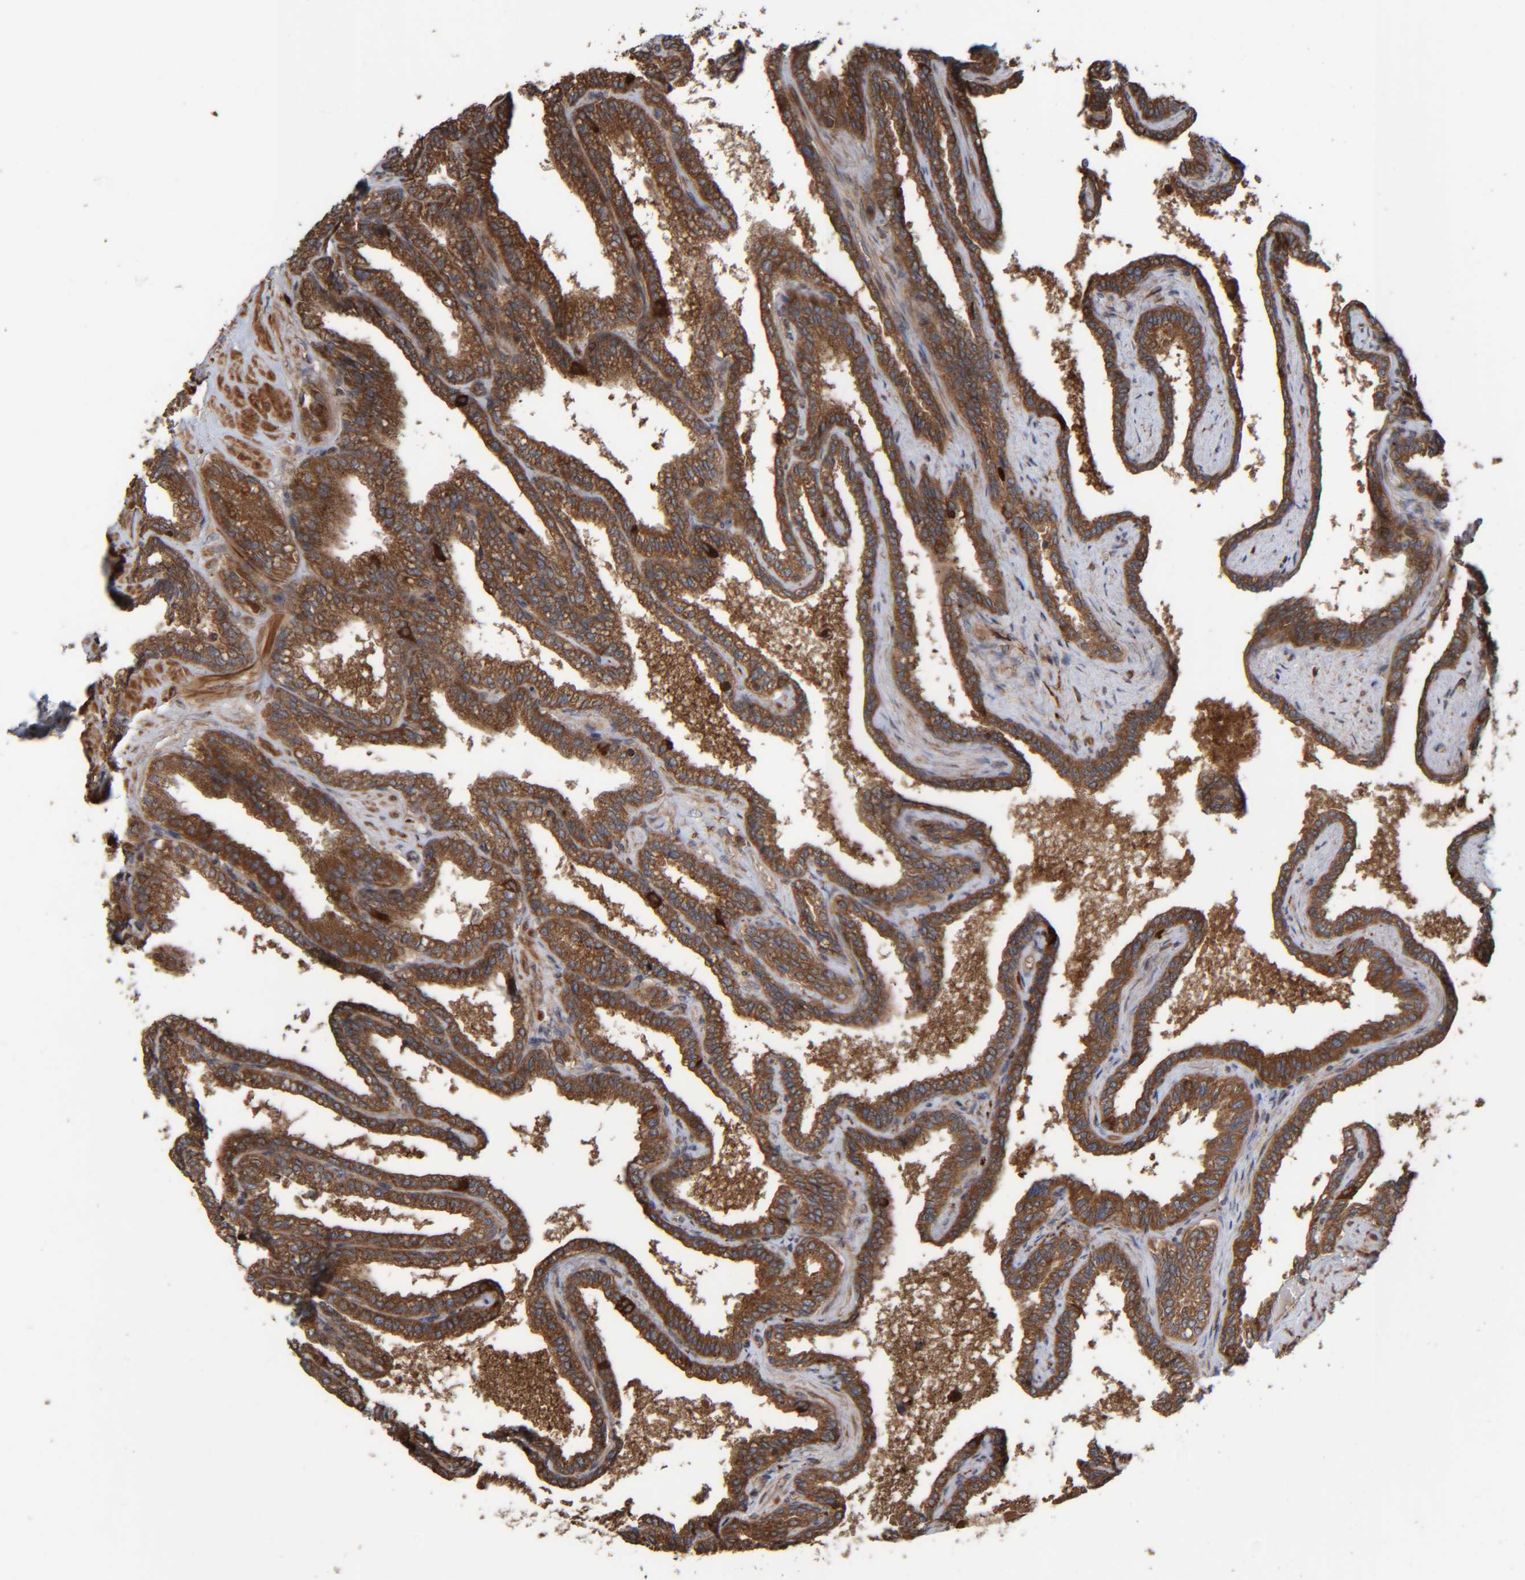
{"staining": {"intensity": "strong", "quantity": ">75%", "location": "cytoplasmic/membranous"}, "tissue": "seminal vesicle", "cell_type": "Glandular cells", "image_type": "normal", "snomed": [{"axis": "morphology", "description": "Normal tissue, NOS"}, {"axis": "topography", "description": "Seminal veicle"}], "caption": "A brown stain labels strong cytoplasmic/membranous staining of a protein in glandular cells of benign human seminal vesicle.", "gene": "CCDC57", "patient": {"sex": "male", "age": 46}}